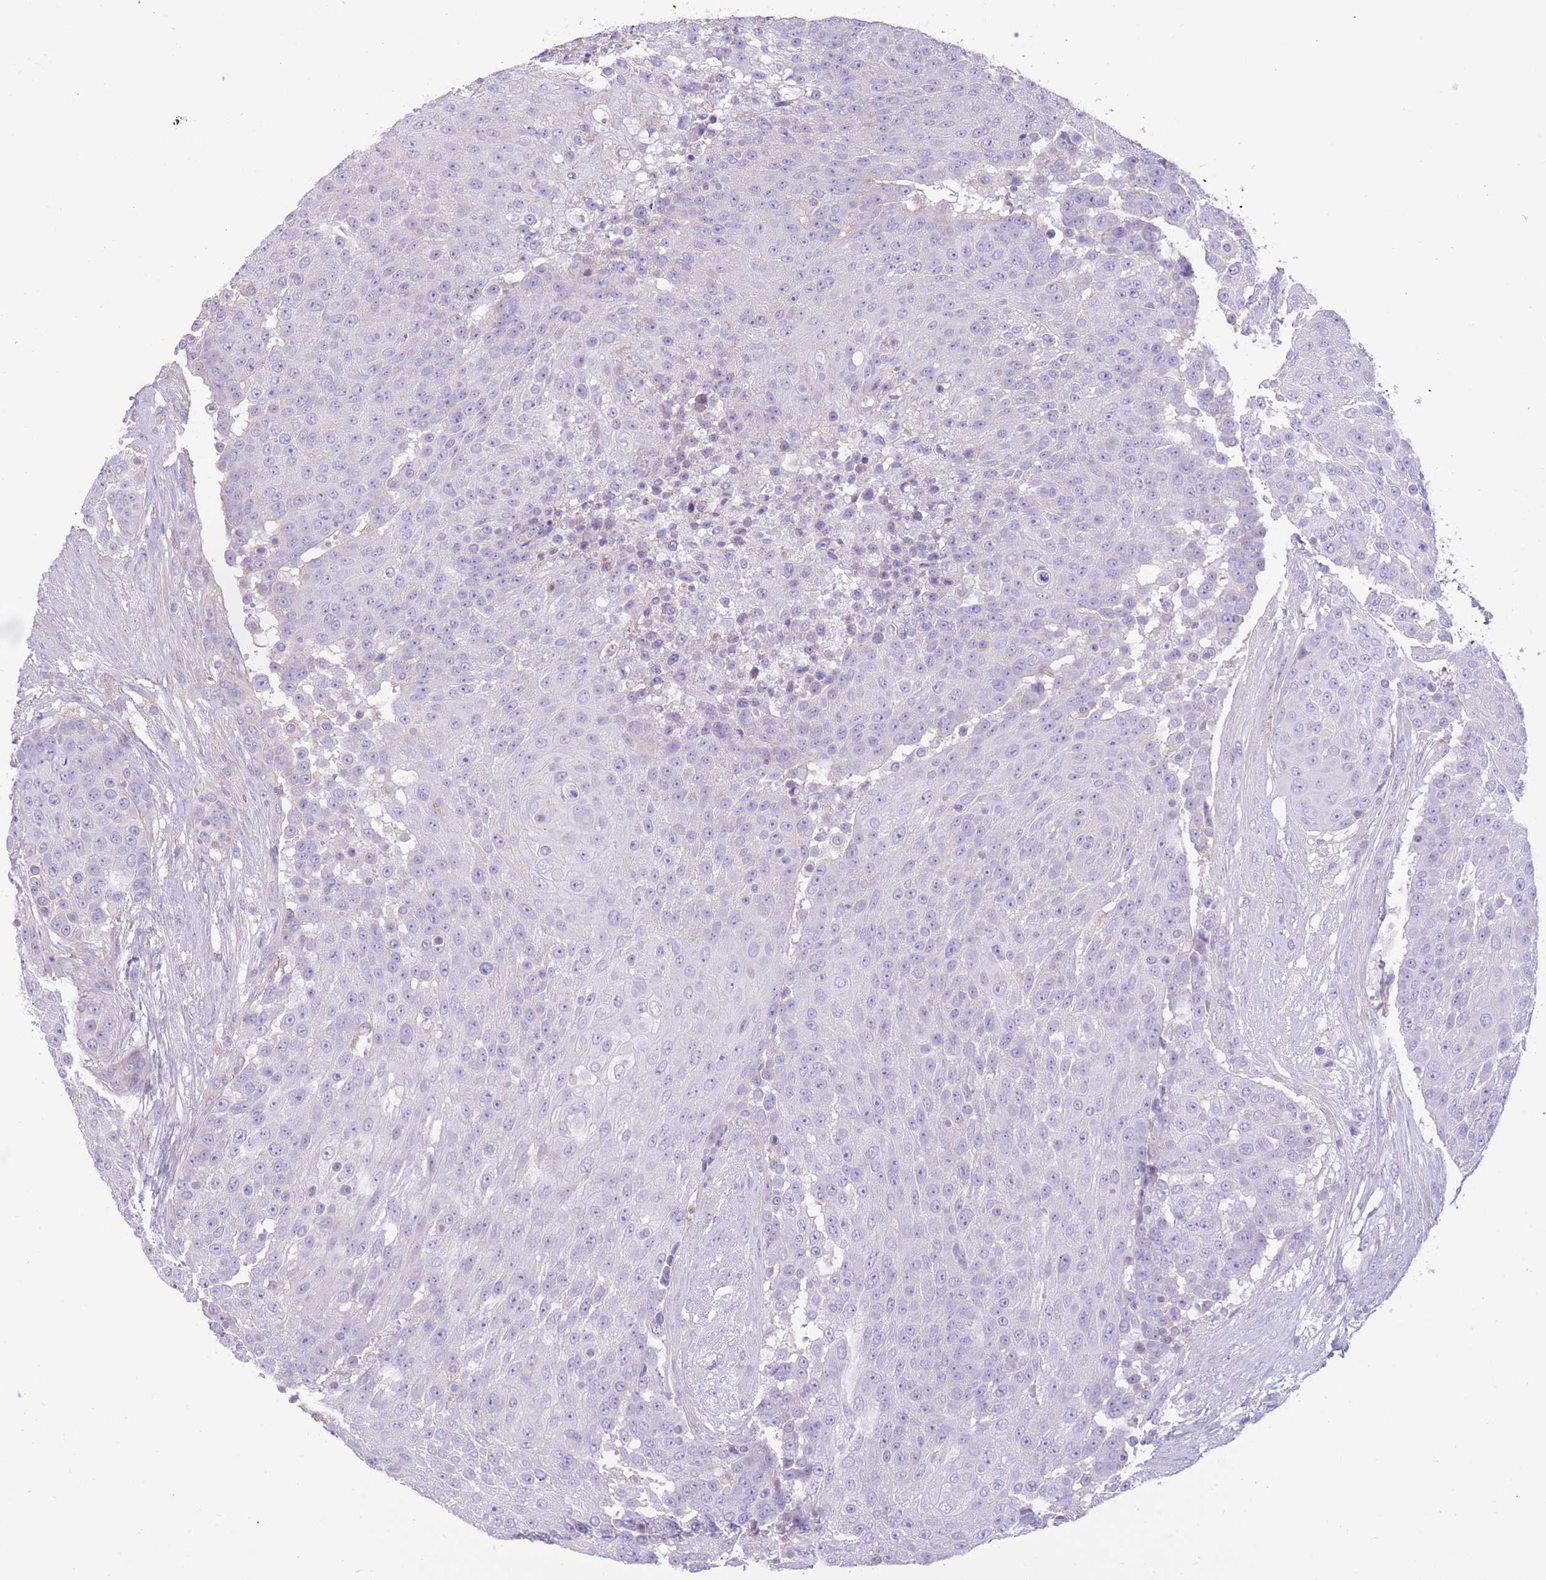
{"staining": {"intensity": "negative", "quantity": "none", "location": "none"}, "tissue": "urothelial cancer", "cell_type": "Tumor cells", "image_type": "cancer", "snomed": [{"axis": "morphology", "description": "Urothelial carcinoma, High grade"}, {"axis": "topography", "description": "Urinary bladder"}], "caption": "Protein analysis of high-grade urothelial carcinoma displays no significant expression in tumor cells.", "gene": "PDHA1", "patient": {"sex": "female", "age": 63}}